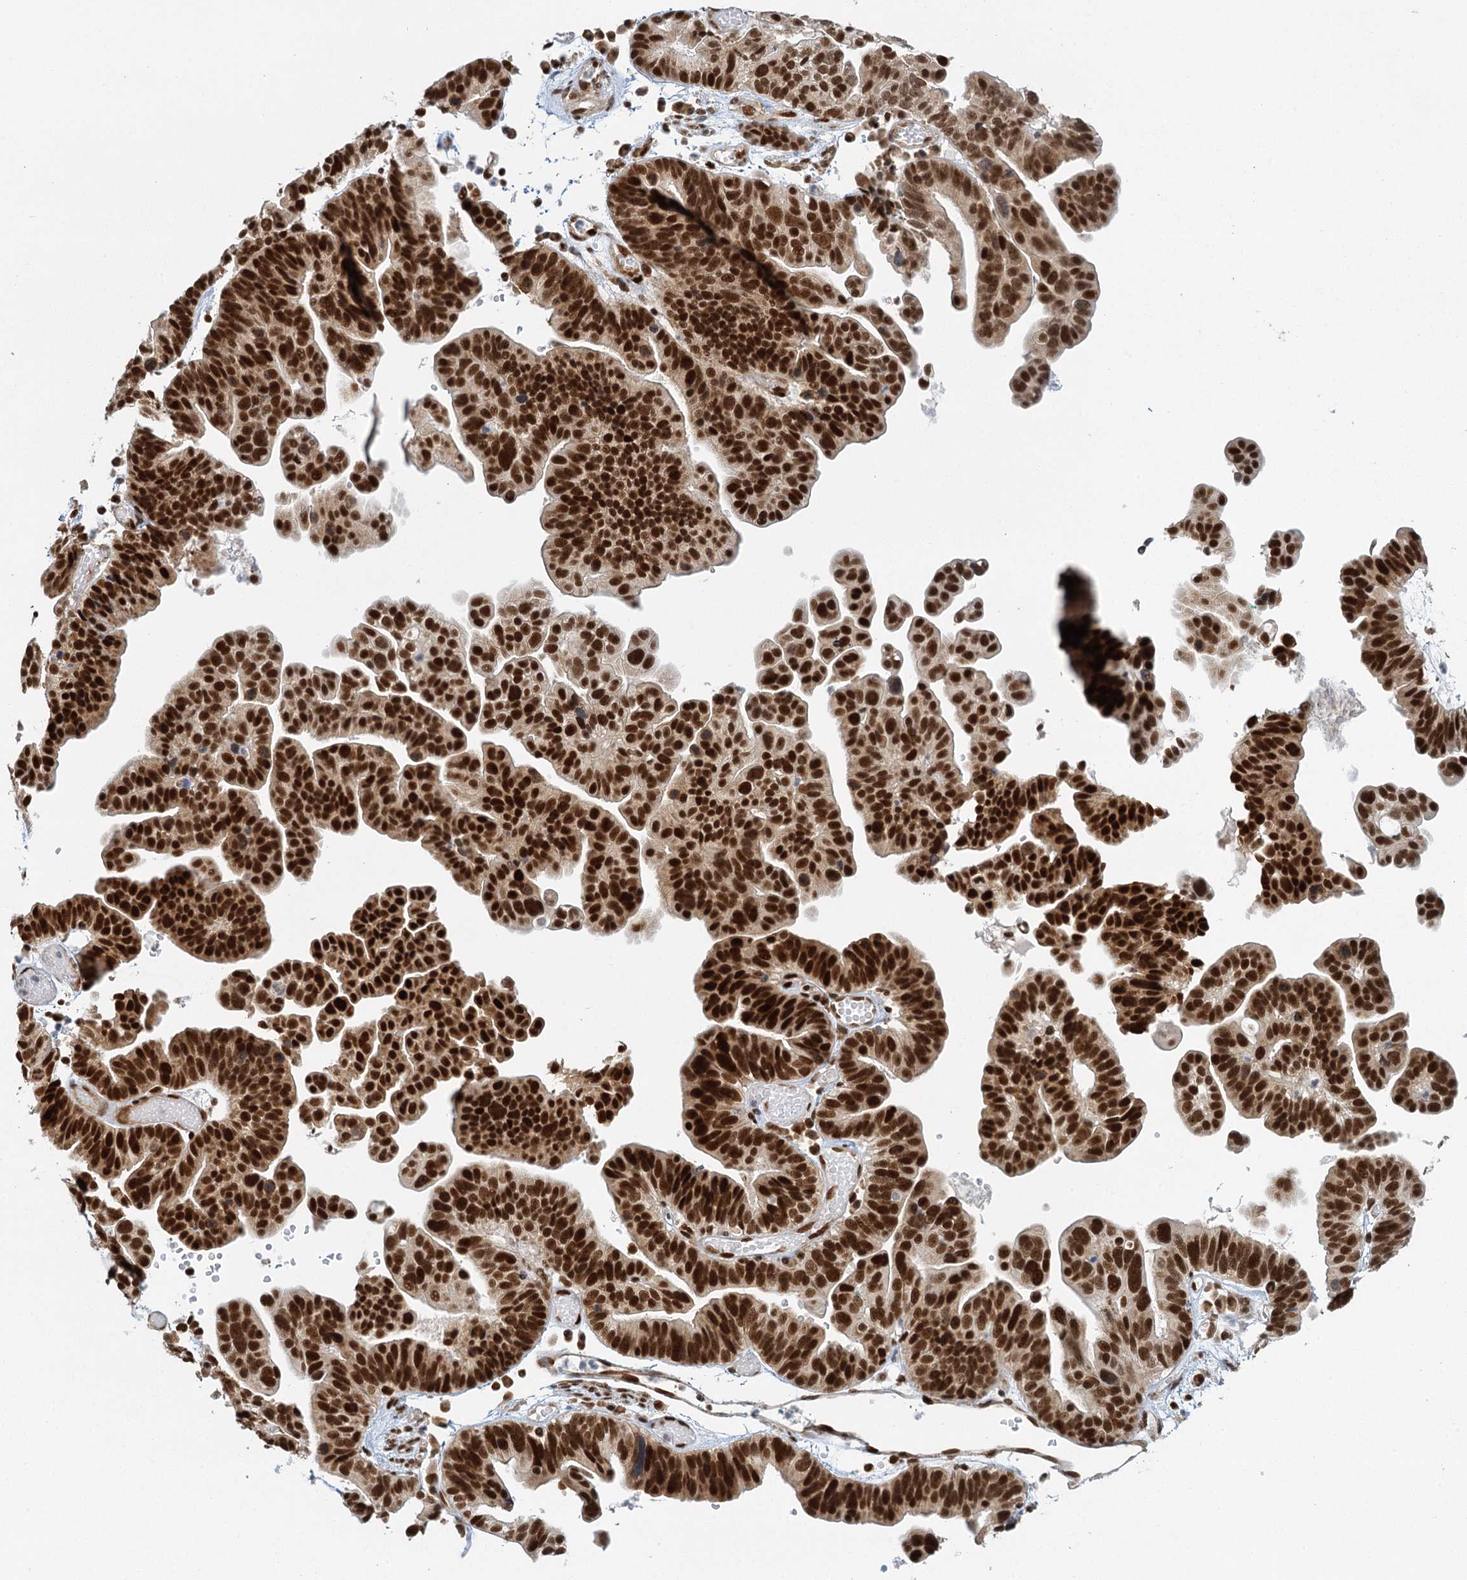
{"staining": {"intensity": "strong", "quantity": ">75%", "location": "nuclear"}, "tissue": "ovarian cancer", "cell_type": "Tumor cells", "image_type": "cancer", "snomed": [{"axis": "morphology", "description": "Cystadenocarcinoma, serous, NOS"}, {"axis": "topography", "description": "Ovary"}], "caption": "Ovarian cancer (serous cystadenocarcinoma) tissue exhibits strong nuclear positivity in about >75% of tumor cells, visualized by immunohistochemistry.", "gene": "GPATCH11", "patient": {"sex": "female", "age": 56}}